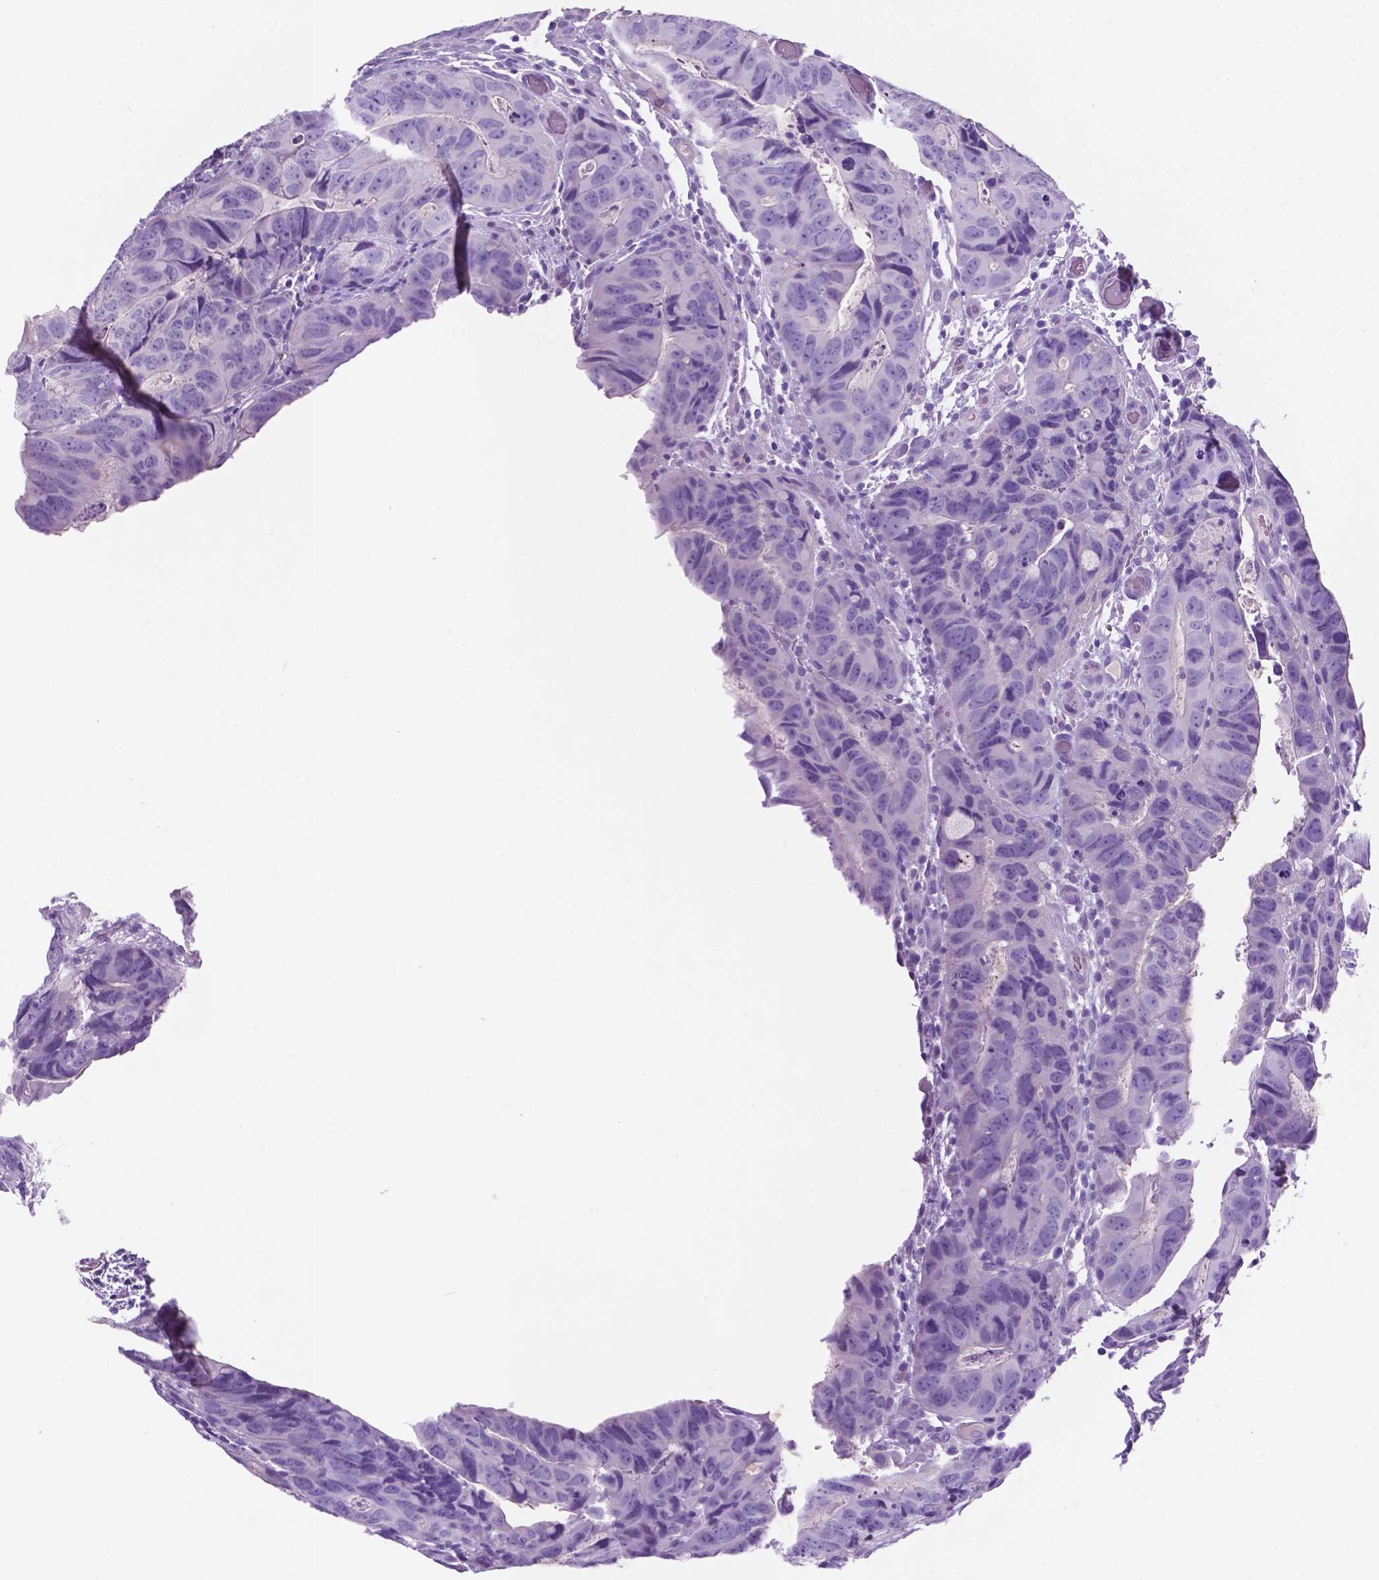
{"staining": {"intensity": "negative", "quantity": "none", "location": "none"}, "tissue": "colorectal cancer", "cell_type": "Tumor cells", "image_type": "cancer", "snomed": [{"axis": "morphology", "description": "Adenocarcinoma, NOS"}, {"axis": "topography", "description": "Colon"}], "caption": "Protein analysis of colorectal cancer displays no significant positivity in tumor cells. Brightfield microscopy of immunohistochemistry stained with DAB (3,3'-diaminobenzidine) (brown) and hematoxylin (blue), captured at high magnification.", "gene": "POU4F1", "patient": {"sex": "male", "age": 79}}